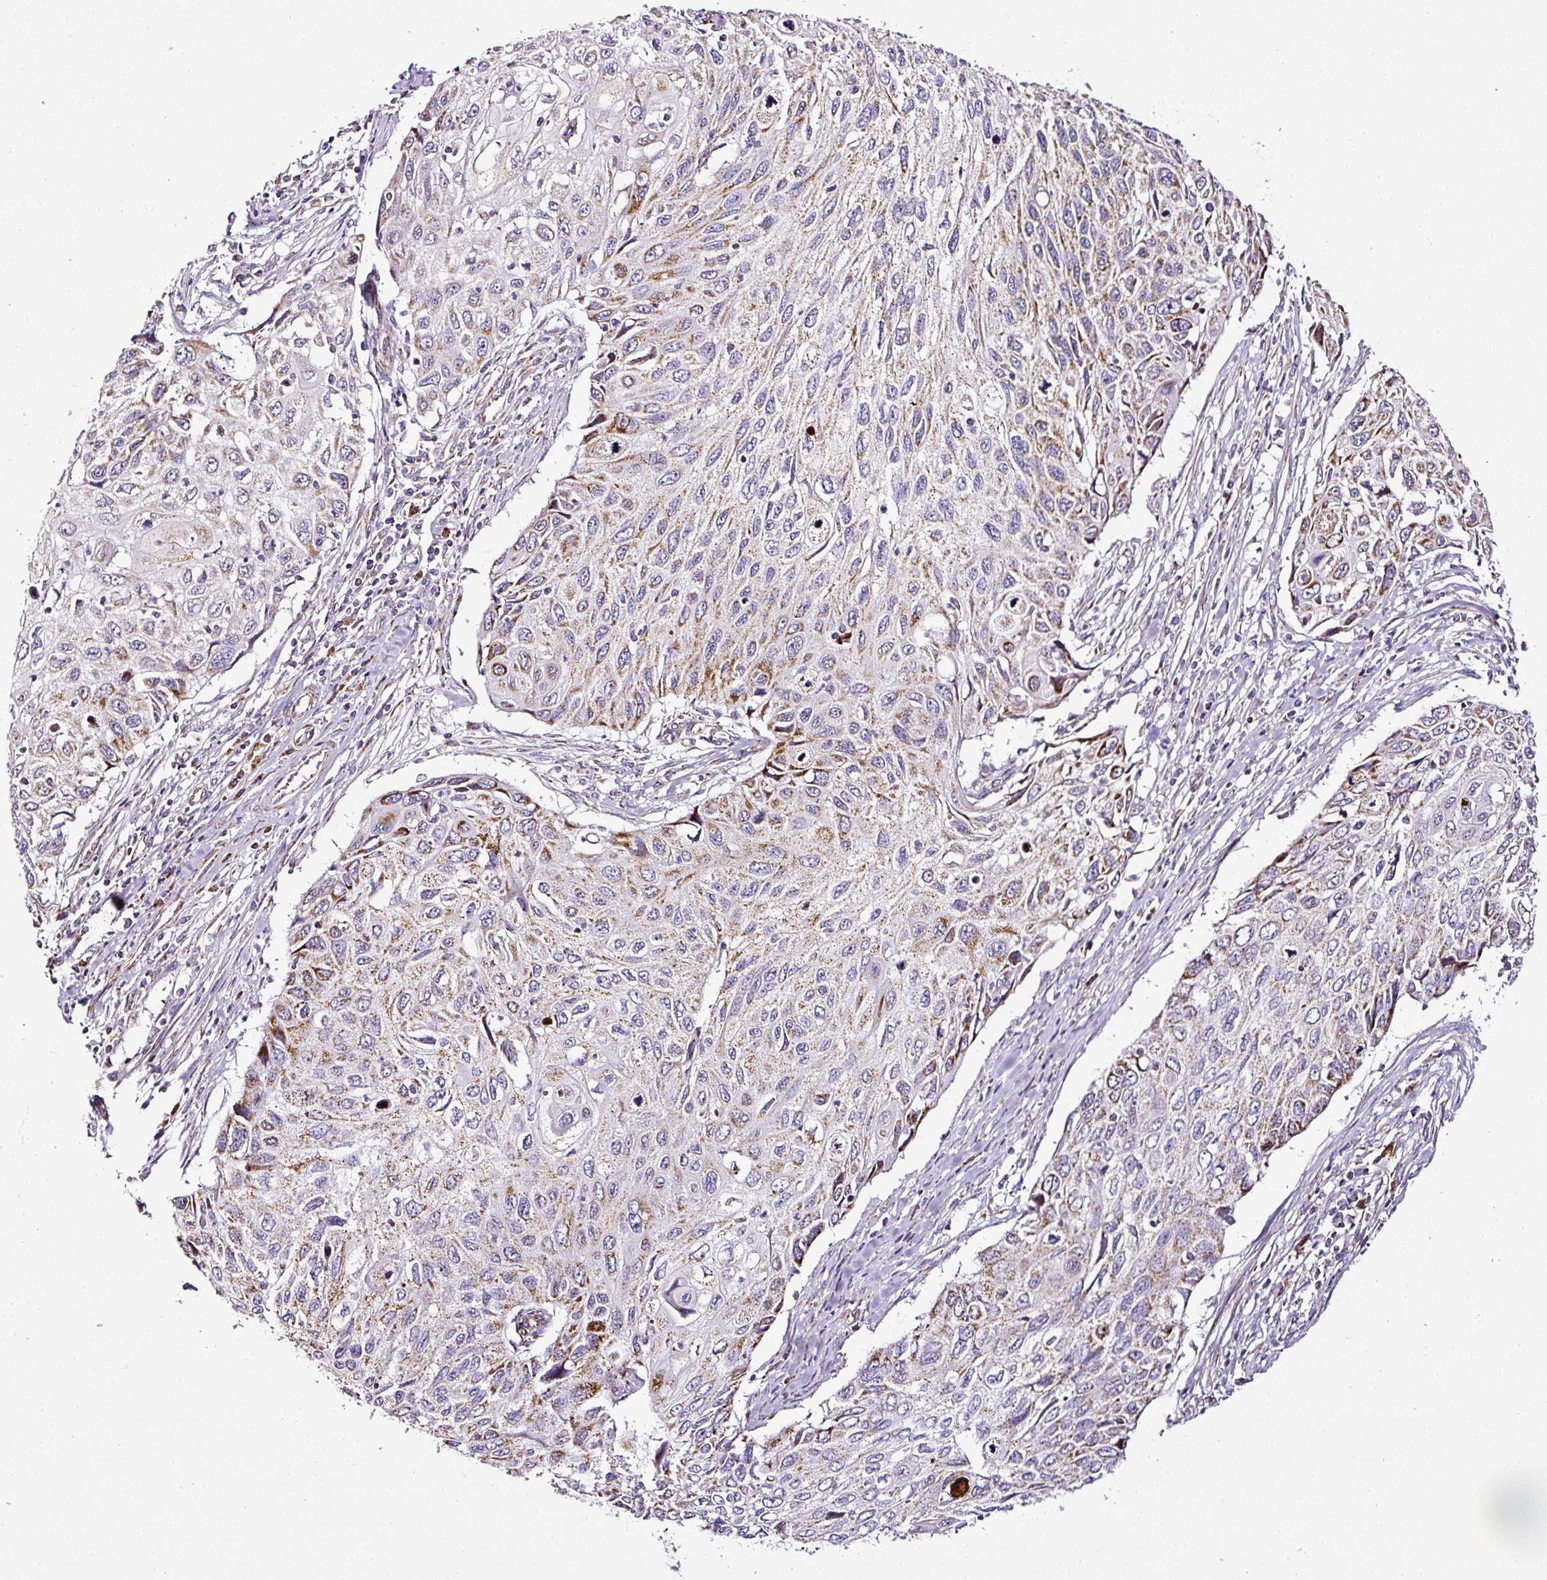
{"staining": {"intensity": "moderate", "quantity": ">75%", "location": "cytoplasmic/membranous"}, "tissue": "cervical cancer", "cell_type": "Tumor cells", "image_type": "cancer", "snomed": [{"axis": "morphology", "description": "Squamous cell carcinoma, NOS"}, {"axis": "topography", "description": "Cervix"}], "caption": "Immunohistochemical staining of cervical squamous cell carcinoma shows medium levels of moderate cytoplasmic/membranous protein expression in approximately >75% of tumor cells.", "gene": "DPAGT1", "patient": {"sex": "female", "age": 70}}